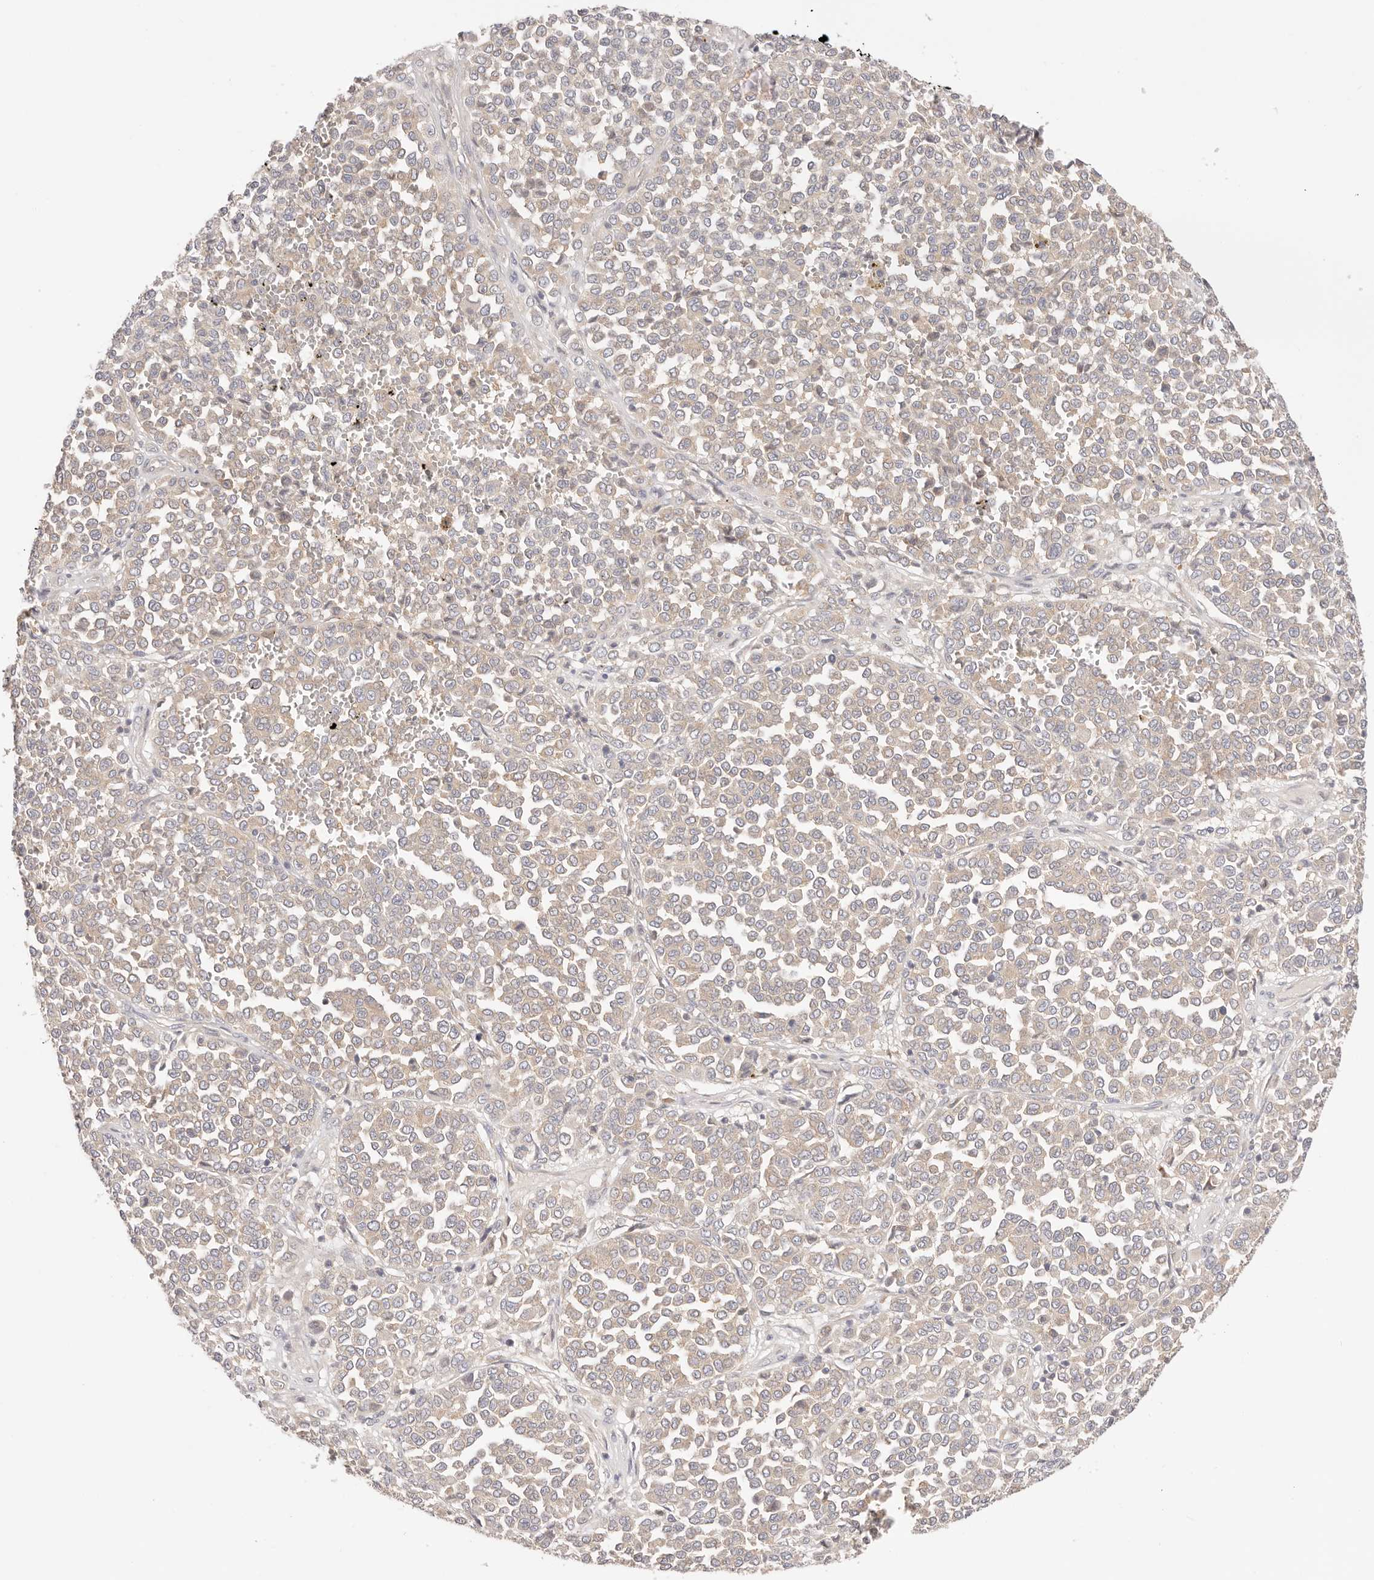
{"staining": {"intensity": "weak", "quantity": ">75%", "location": "cytoplasmic/membranous"}, "tissue": "melanoma", "cell_type": "Tumor cells", "image_type": "cancer", "snomed": [{"axis": "morphology", "description": "Malignant melanoma, Metastatic site"}, {"axis": "topography", "description": "Pancreas"}], "caption": "Human melanoma stained for a protein (brown) reveals weak cytoplasmic/membranous positive expression in approximately >75% of tumor cells.", "gene": "KCMF1", "patient": {"sex": "female", "age": 30}}